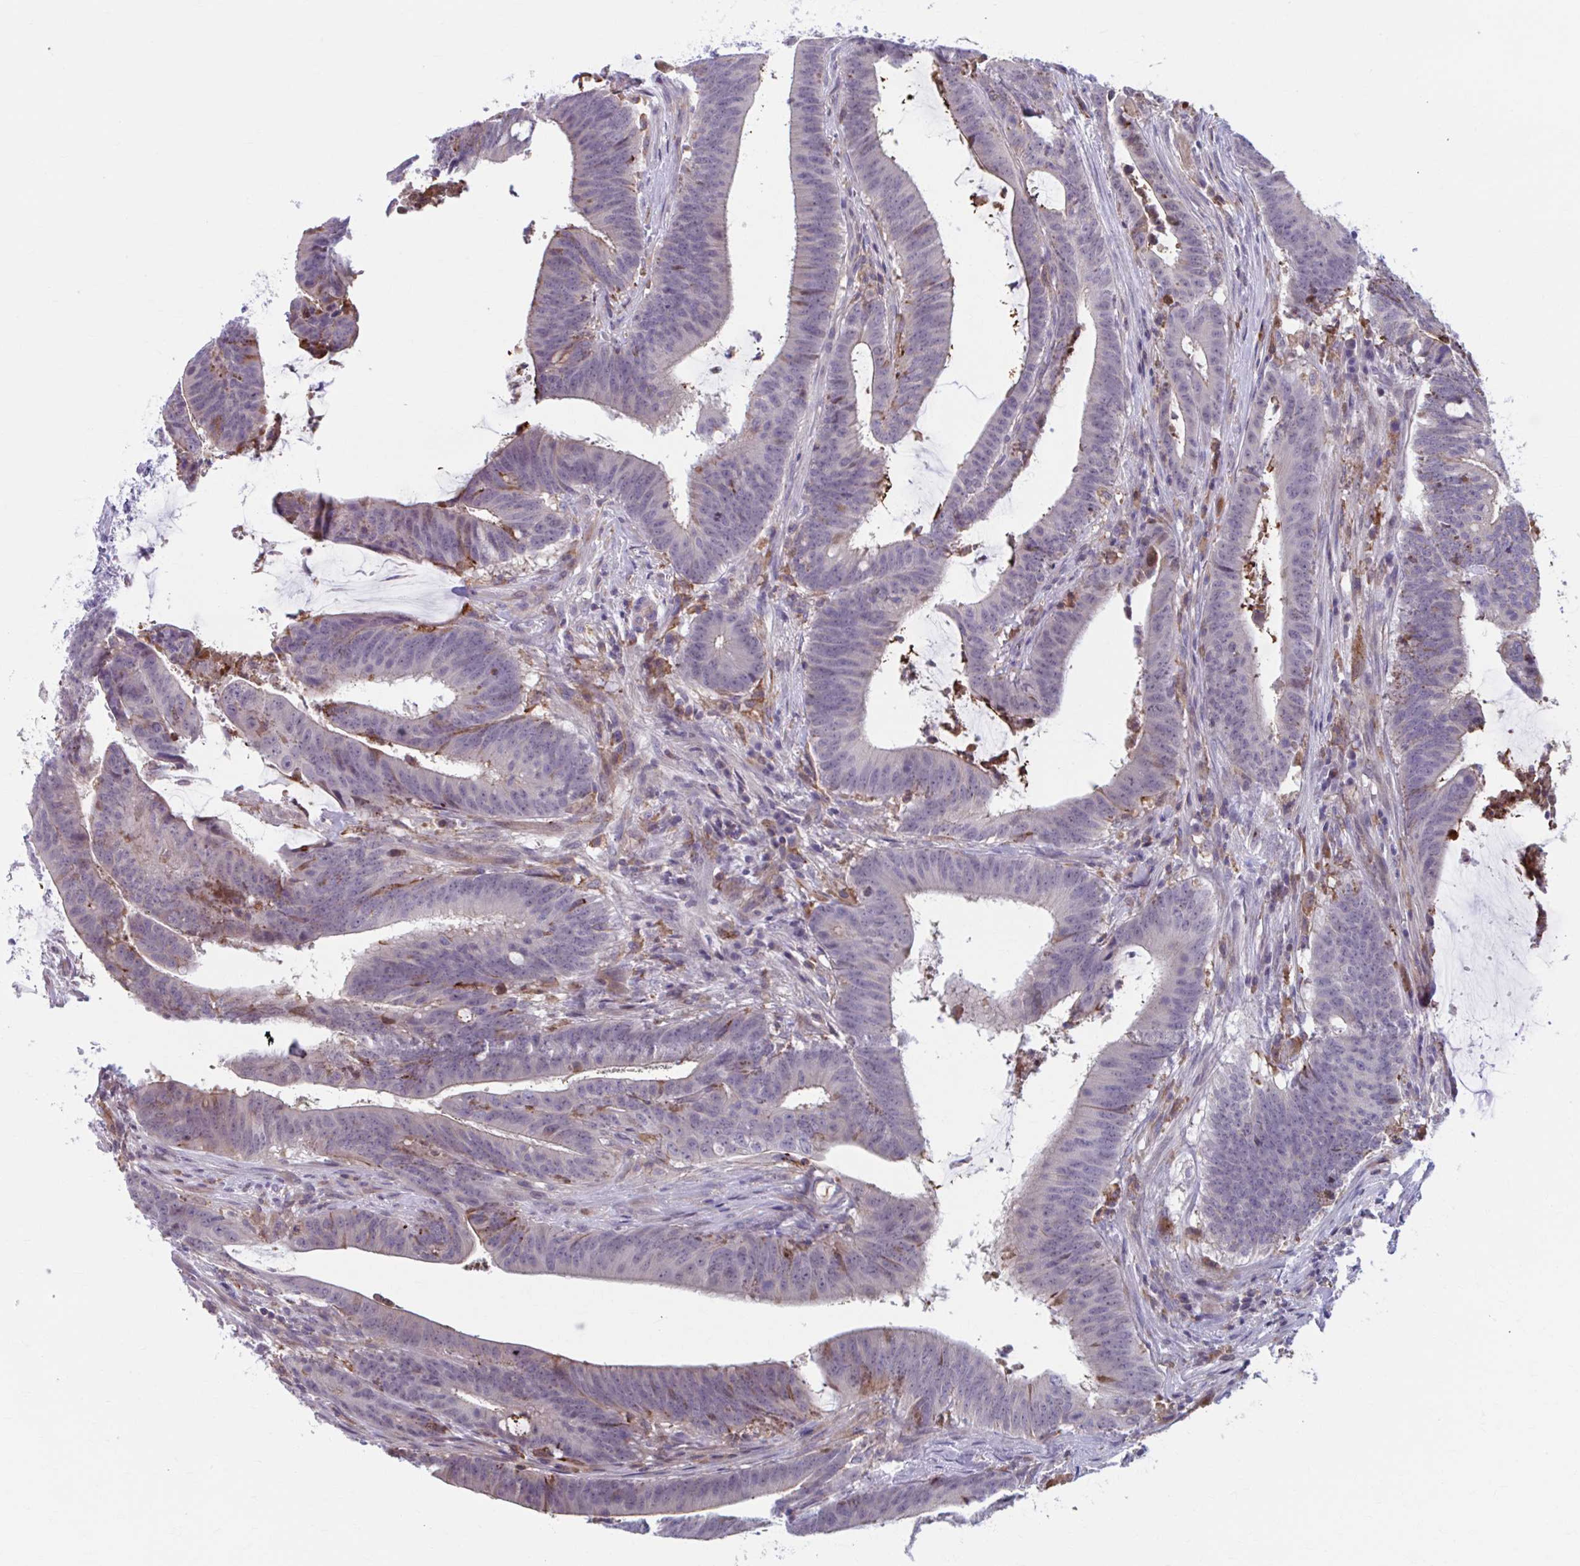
{"staining": {"intensity": "negative", "quantity": "none", "location": "none"}, "tissue": "colorectal cancer", "cell_type": "Tumor cells", "image_type": "cancer", "snomed": [{"axis": "morphology", "description": "Adenocarcinoma, NOS"}, {"axis": "topography", "description": "Colon"}], "caption": "Colorectal adenocarcinoma stained for a protein using immunohistochemistry reveals no expression tumor cells.", "gene": "ADAT3", "patient": {"sex": "female", "age": 43}}